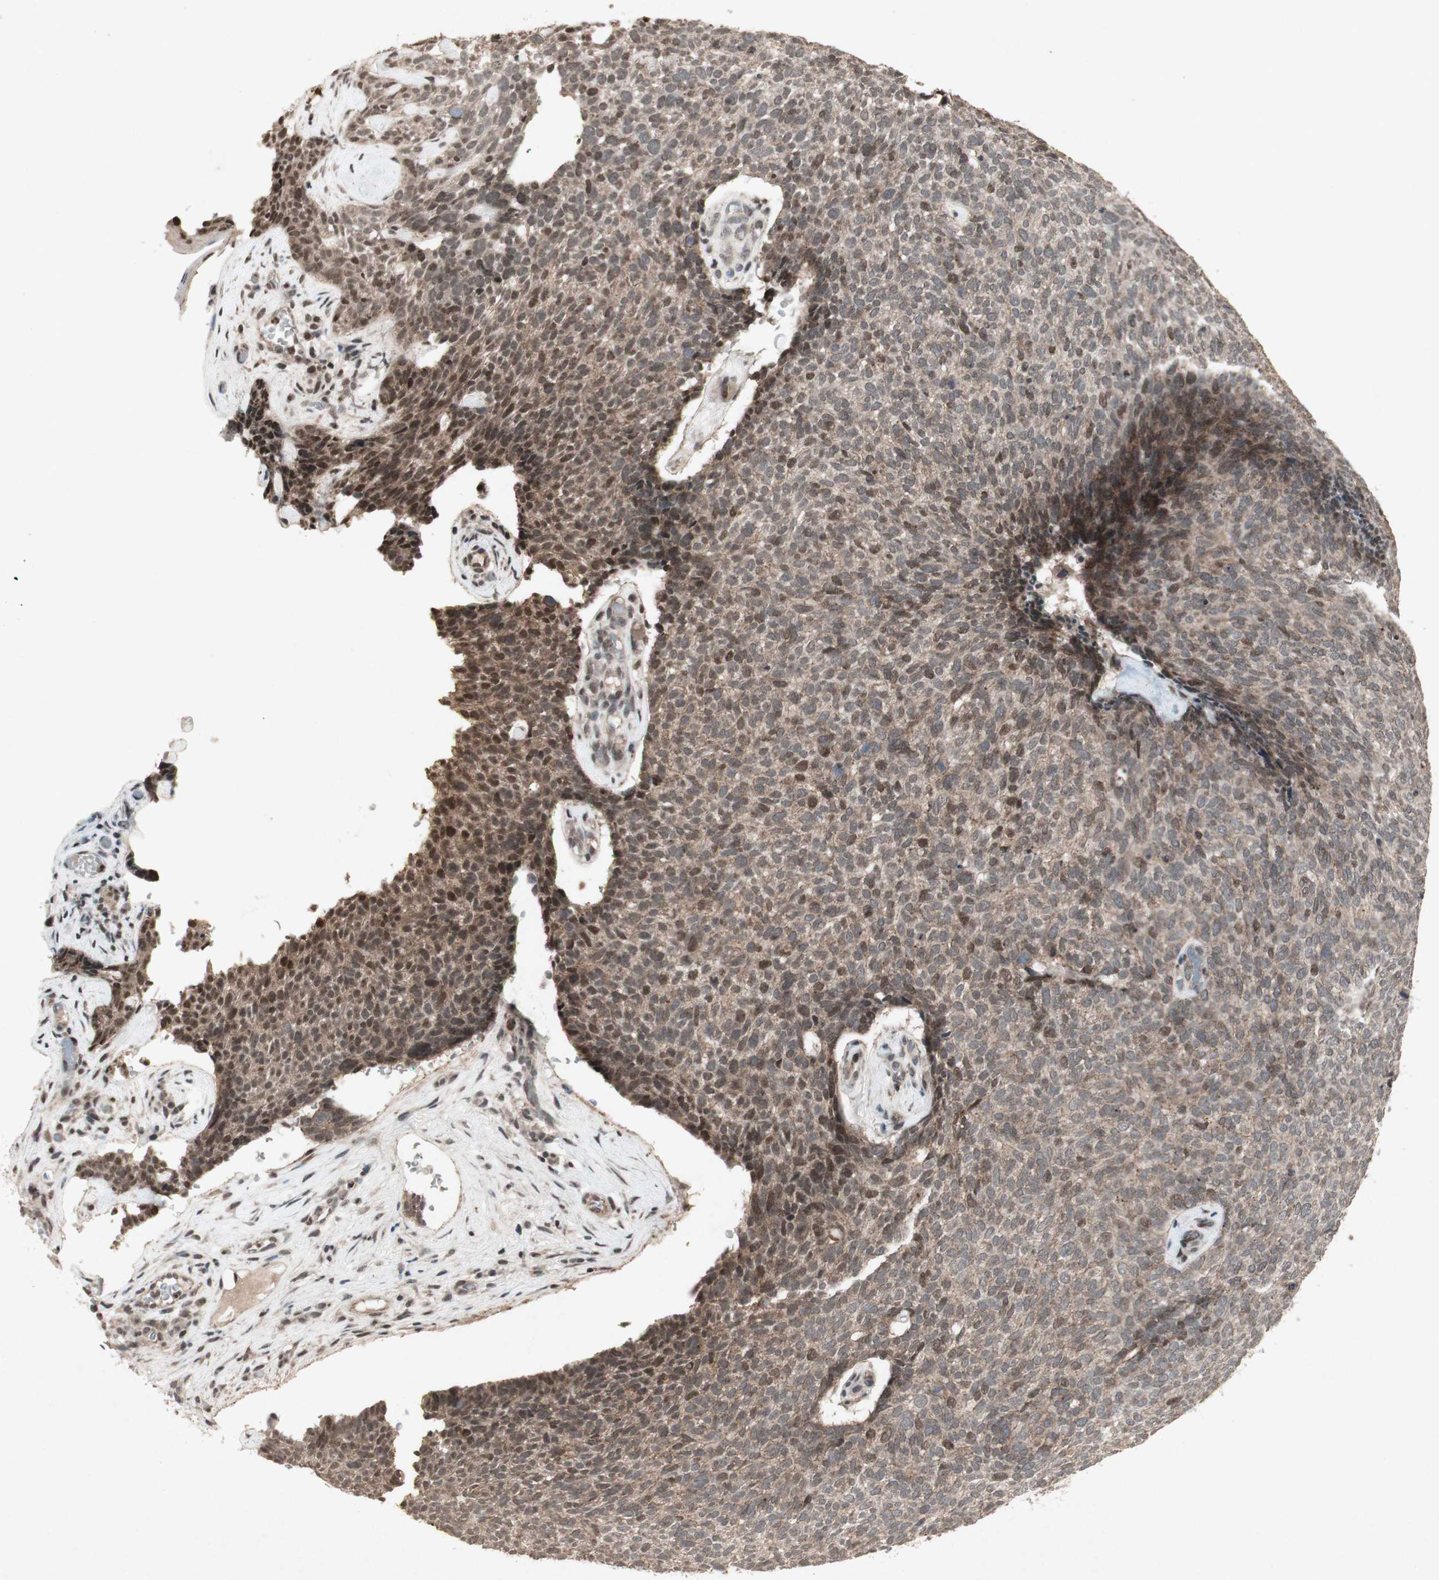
{"staining": {"intensity": "weak", "quantity": ">75%", "location": "cytoplasmic/membranous,nuclear"}, "tissue": "skin cancer", "cell_type": "Tumor cells", "image_type": "cancer", "snomed": [{"axis": "morphology", "description": "Basal cell carcinoma"}, {"axis": "topography", "description": "Skin"}], "caption": "High-power microscopy captured an immunohistochemistry histopathology image of skin cancer, revealing weak cytoplasmic/membranous and nuclear staining in about >75% of tumor cells.", "gene": "PLXNA1", "patient": {"sex": "female", "age": 84}}